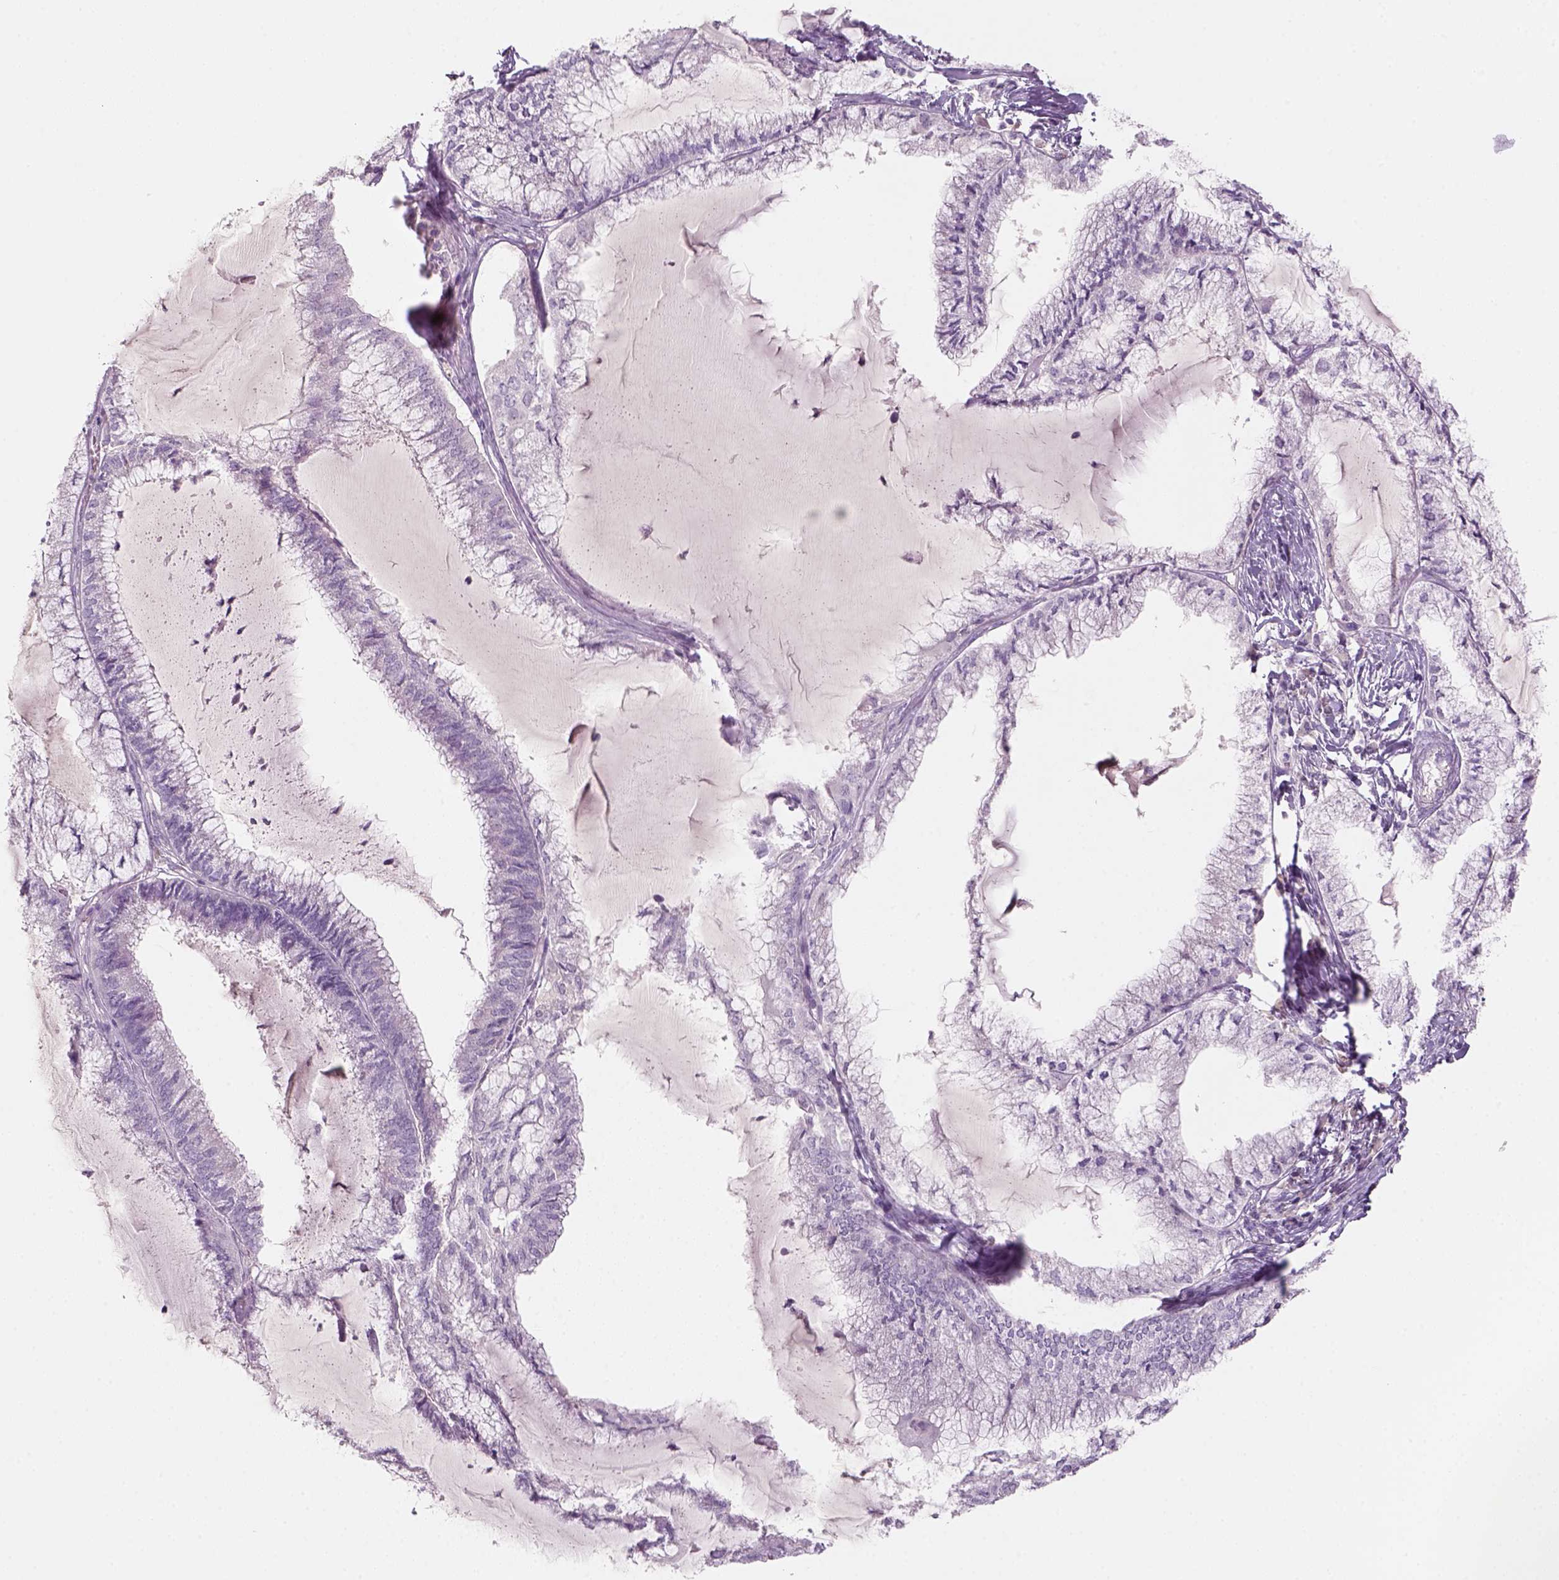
{"staining": {"intensity": "negative", "quantity": "none", "location": "none"}, "tissue": "endometrial cancer", "cell_type": "Tumor cells", "image_type": "cancer", "snomed": [{"axis": "morphology", "description": "Carcinoma, NOS"}, {"axis": "topography", "description": "Endometrium"}], "caption": "Endometrial carcinoma stained for a protein using immunohistochemistry (IHC) displays no staining tumor cells.", "gene": "KRT25", "patient": {"sex": "female", "age": 62}}